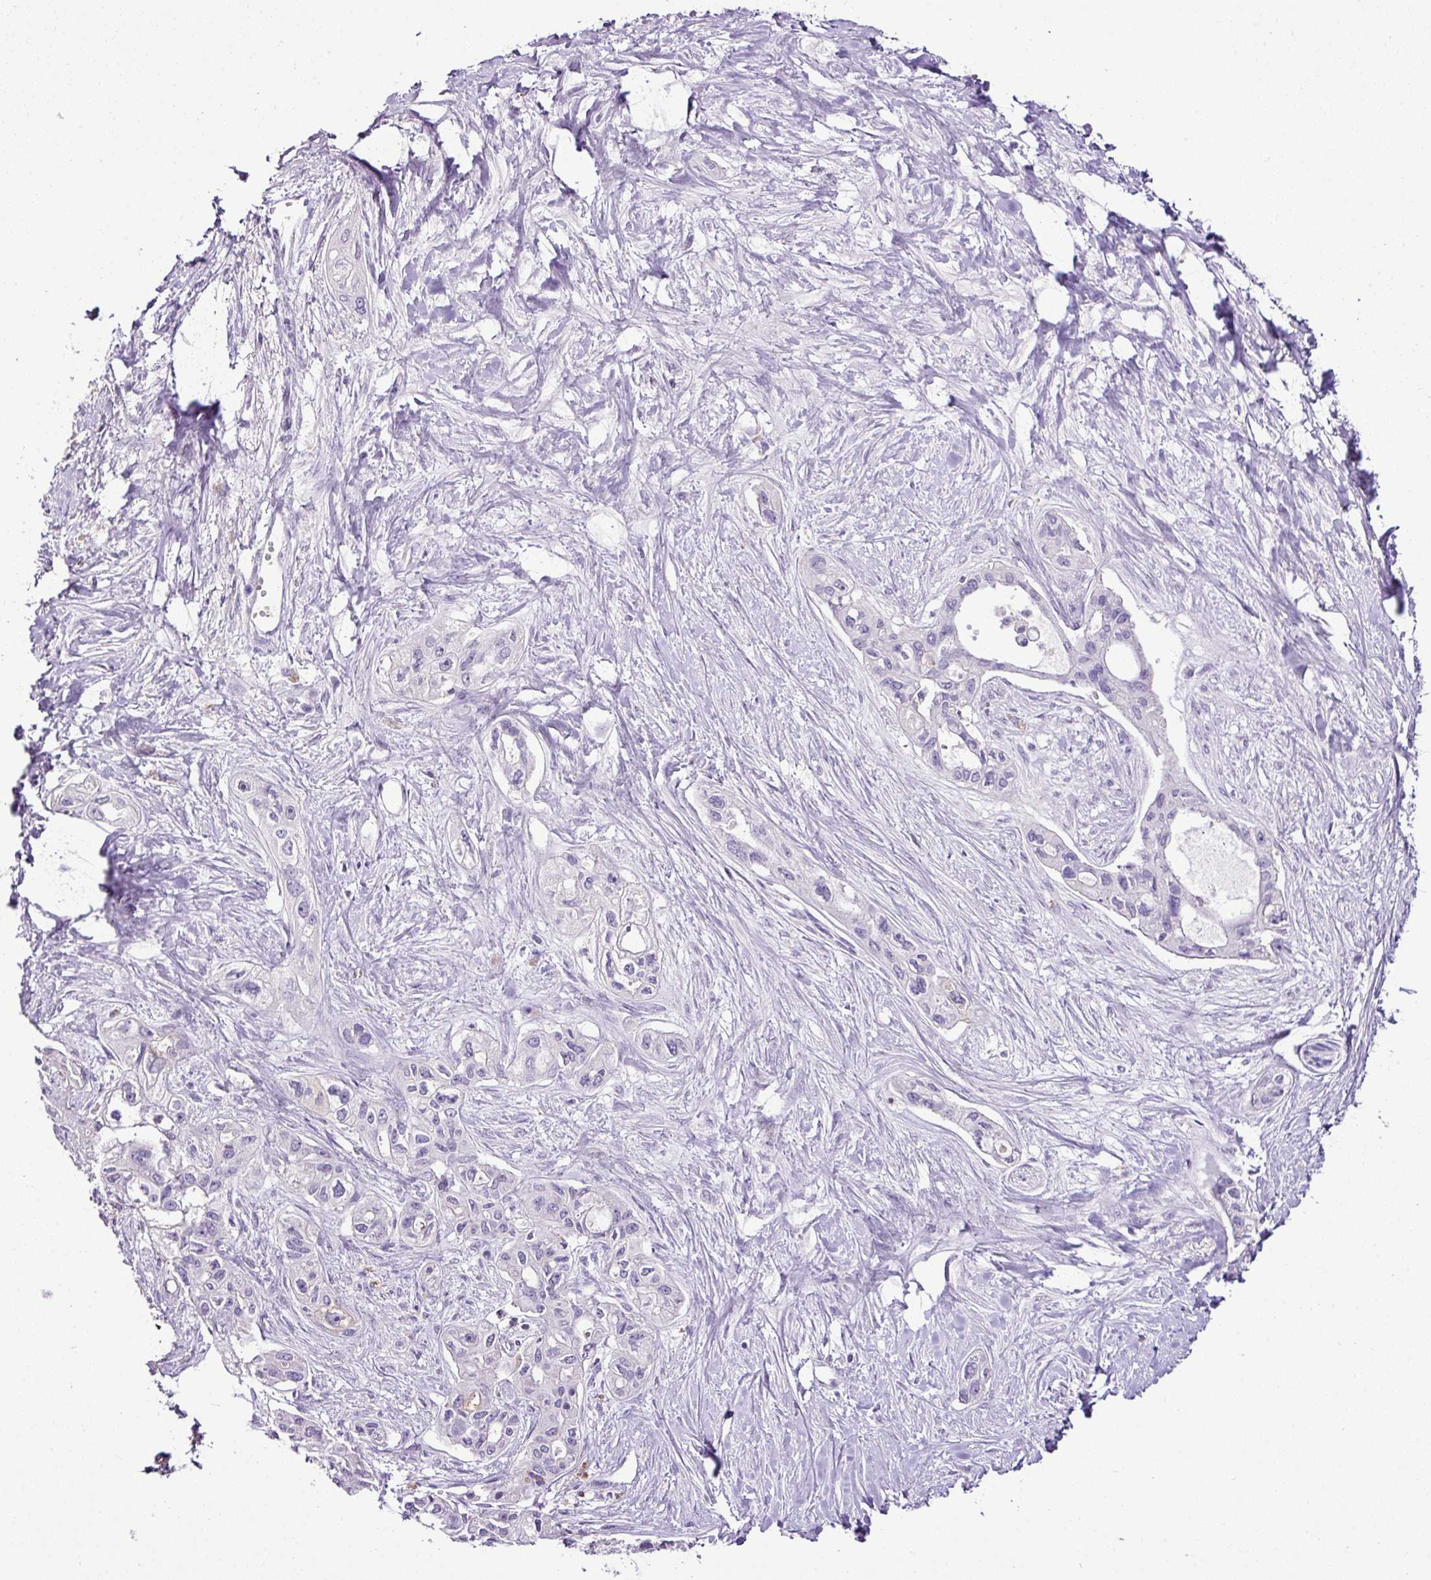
{"staining": {"intensity": "negative", "quantity": "none", "location": "none"}, "tissue": "pancreatic cancer", "cell_type": "Tumor cells", "image_type": "cancer", "snomed": [{"axis": "morphology", "description": "Adenocarcinoma, NOS"}, {"axis": "topography", "description": "Pancreas"}], "caption": "A photomicrograph of pancreatic cancer (adenocarcinoma) stained for a protein reveals no brown staining in tumor cells.", "gene": "ESR1", "patient": {"sex": "female", "age": 50}}